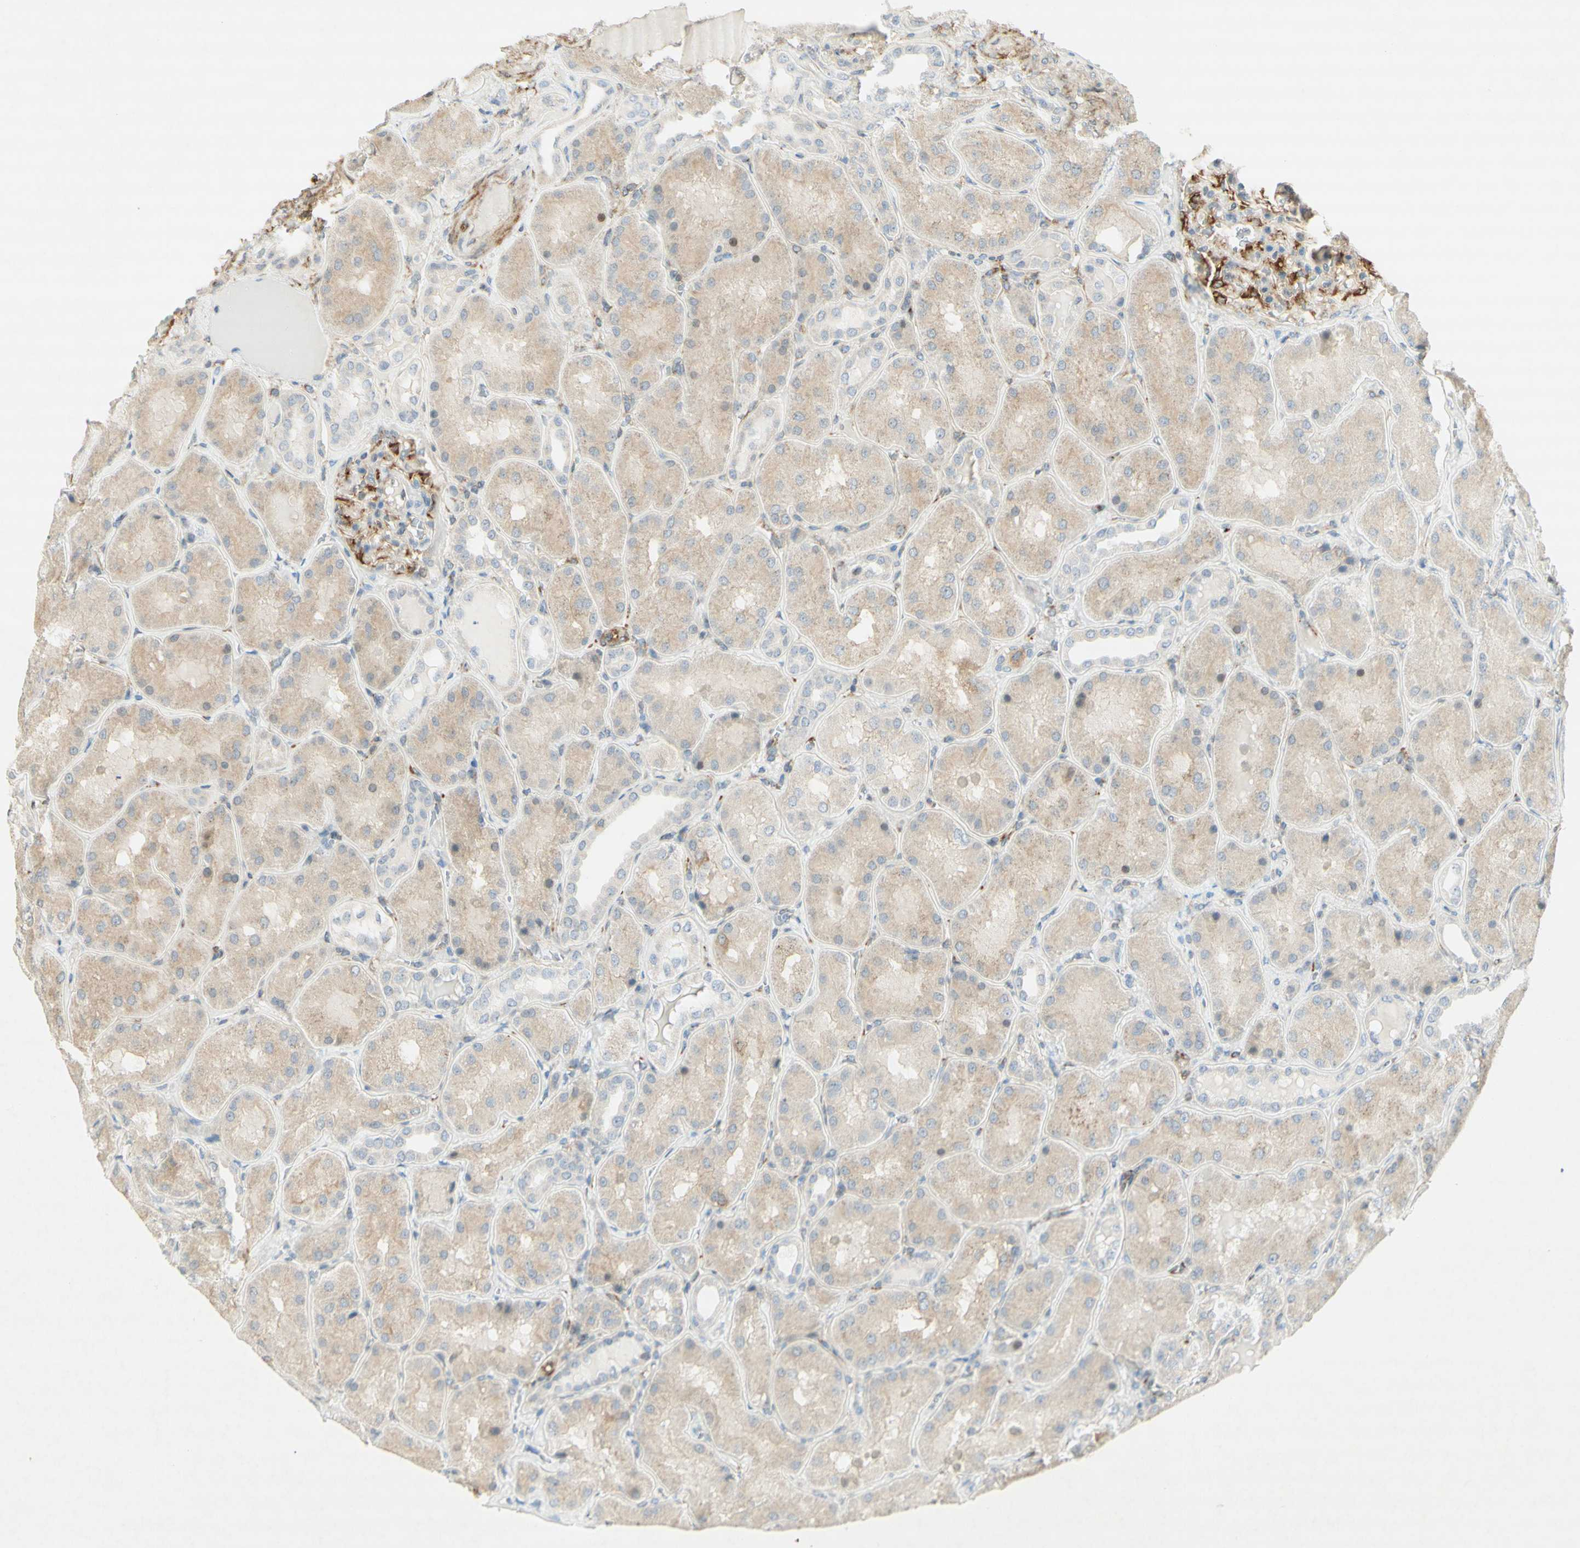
{"staining": {"intensity": "moderate", "quantity": "25%-75%", "location": "cytoplasmic/membranous"}, "tissue": "kidney", "cell_type": "Cells in glomeruli", "image_type": "normal", "snomed": [{"axis": "morphology", "description": "Normal tissue, NOS"}, {"axis": "topography", "description": "Kidney"}], "caption": "Immunohistochemical staining of benign human kidney exhibits moderate cytoplasmic/membranous protein positivity in approximately 25%-75% of cells in glomeruli.", "gene": "MAP1B", "patient": {"sex": "female", "age": 56}}